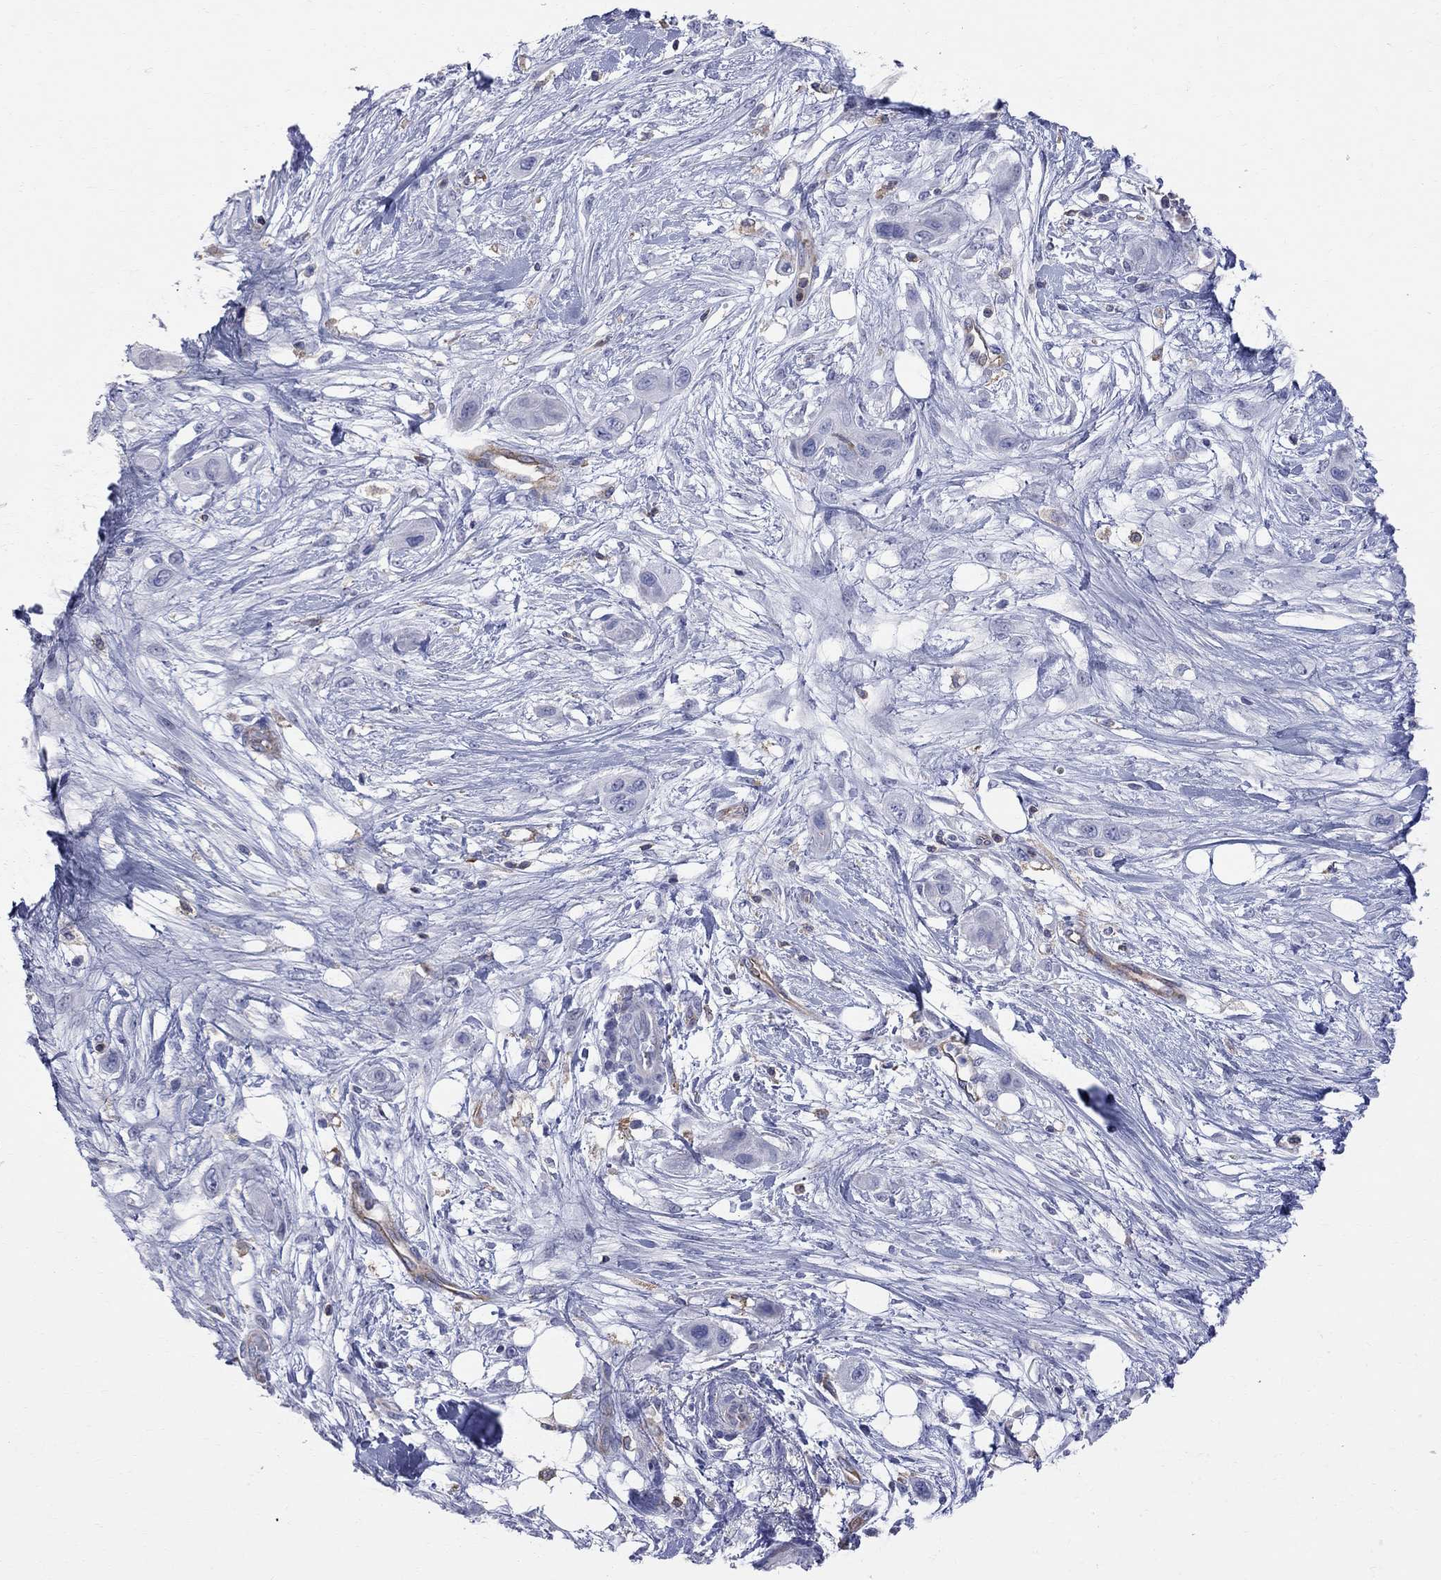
{"staining": {"intensity": "negative", "quantity": "none", "location": "none"}, "tissue": "skin cancer", "cell_type": "Tumor cells", "image_type": "cancer", "snomed": [{"axis": "morphology", "description": "Squamous cell carcinoma, NOS"}, {"axis": "topography", "description": "Skin"}], "caption": "Tumor cells are negative for brown protein staining in skin squamous cell carcinoma.", "gene": "ABI3", "patient": {"sex": "male", "age": 79}}